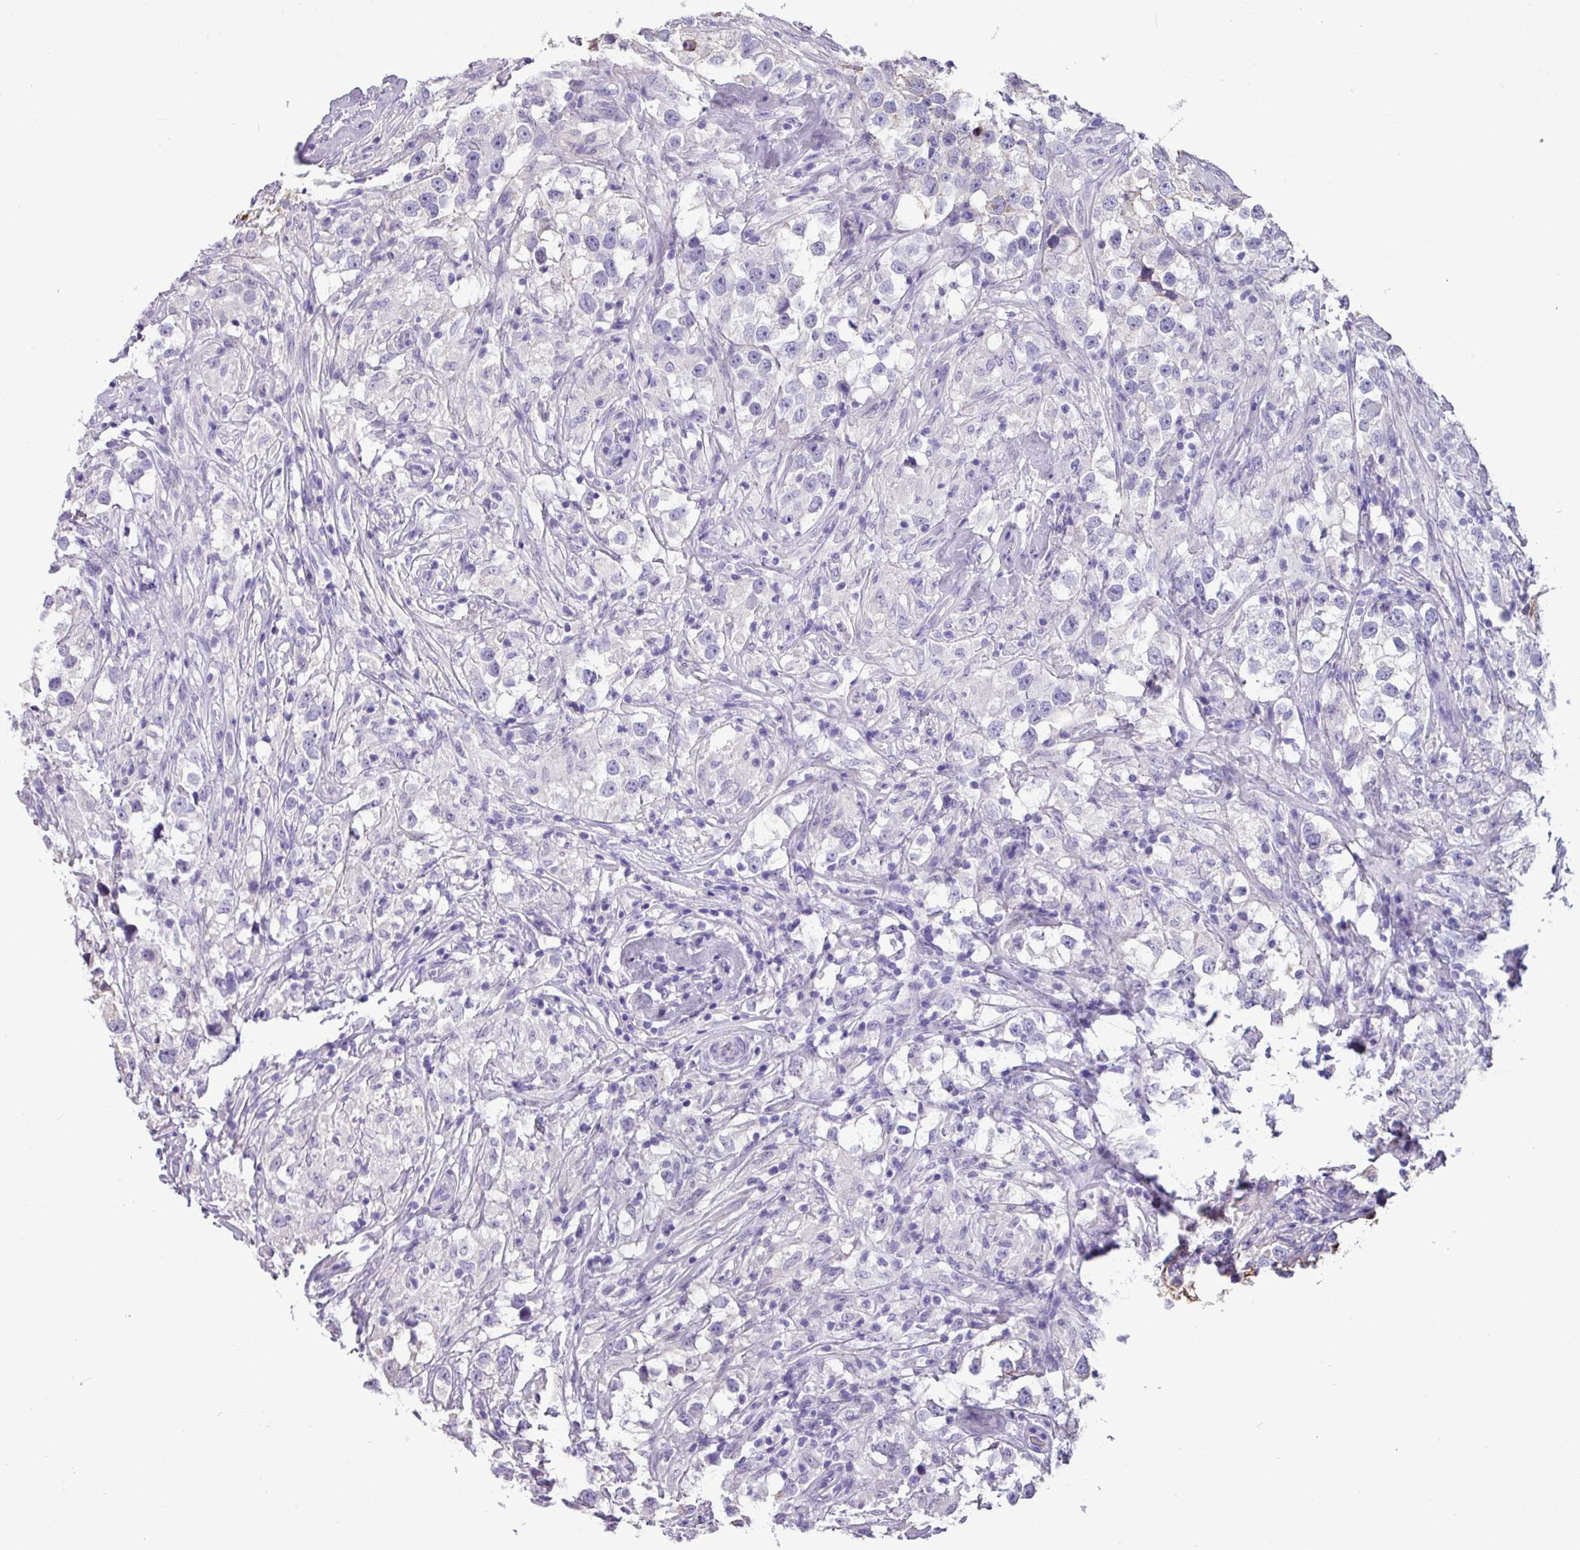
{"staining": {"intensity": "negative", "quantity": "none", "location": "none"}, "tissue": "testis cancer", "cell_type": "Tumor cells", "image_type": "cancer", "snomed": [{"axis": "morphology", "description": "Seminoma, NOS"}, {"axis": "topography", "description": "Testis"}], "caption": "Tumor cells are negative for brown protein staining in testis cancer.", "gene": "EPCAM", "patient": {"sex": "male", "age": 46}}